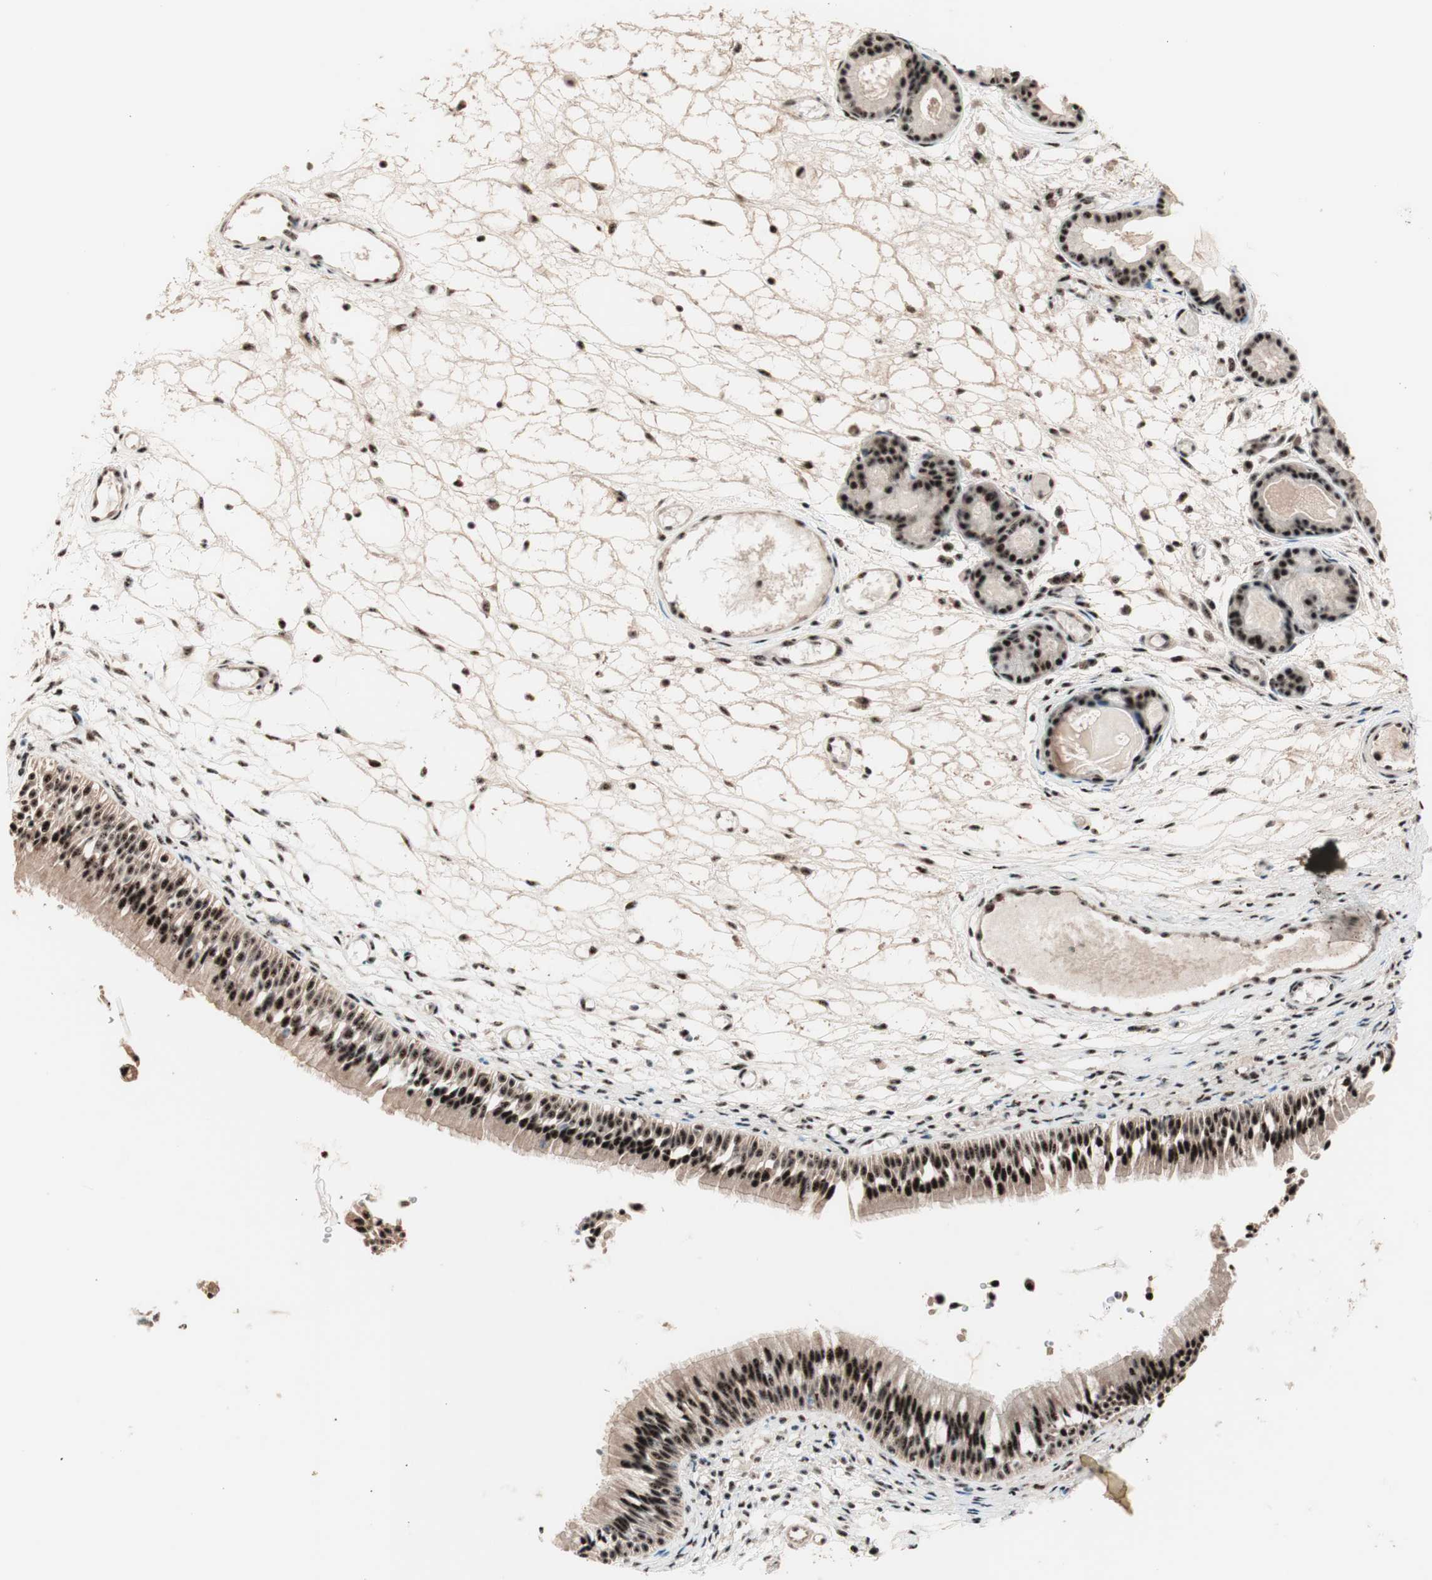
{"staining": {"intensity": "strong", "quantity": ">75%", "location": "nuclear"}, "tissue": "nasopharynx", "cell_type": "Respiratory epithelial cells", "image_type": "normal", "snomed": [{"axis": "morphology", "description": "Normal tissue, NOS"}, {"axis": "topography", "description": "Nasopharynx"}], "caption": "Immunohistochemistry histopathology image of normal nasopharynx: nasopharynx stained using IHC reveals high levels of strong protein expression localized specifically in the nuclear of respiratory epithelial cells, appearing as a nuclear brown color.", "gene": "NR5A2", "patient": {"sex": "female", "age": 54}}